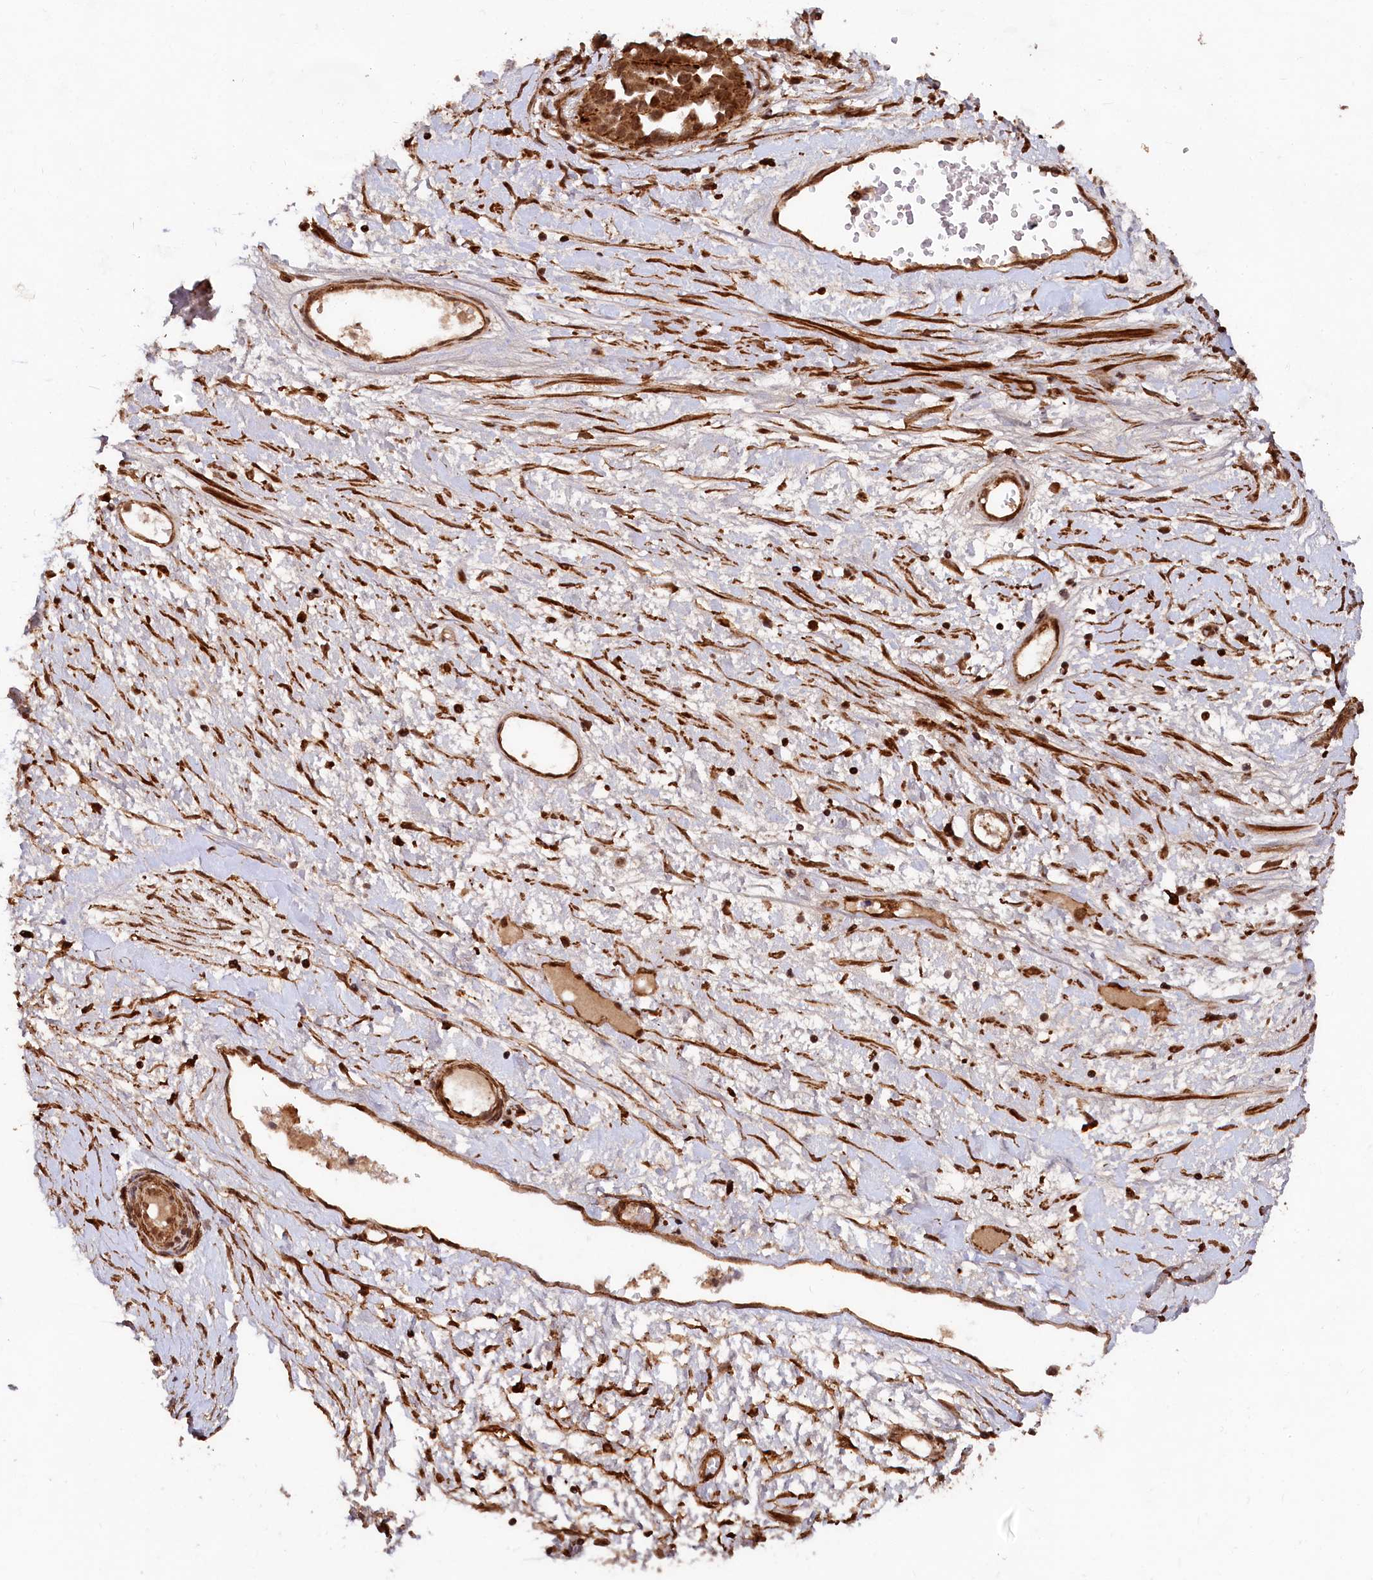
{"staining": {"intensity": "strong", "quantity": ">75%", "location": "cytoplasmic/membranous,nuclear"}, "tissue": "ovarian cancer", "cell_type": "Tumor cells", "image_type": "cancer", "snomed": [{"axis": "morphology", "description": "Cystadenocarcinoma, serous, NOS"}, {"axis": "topography", "description": "Ovary"}], "caption": "Approximately >75% of tumor cells in human ovarian cancer exhibit strong cytoplasmic/membranous and nuclear protein positivity as visualized by brown immunohistochemical staining.", "gene": "TRIM23", "patient": {"sex": "female", "age": 54}}